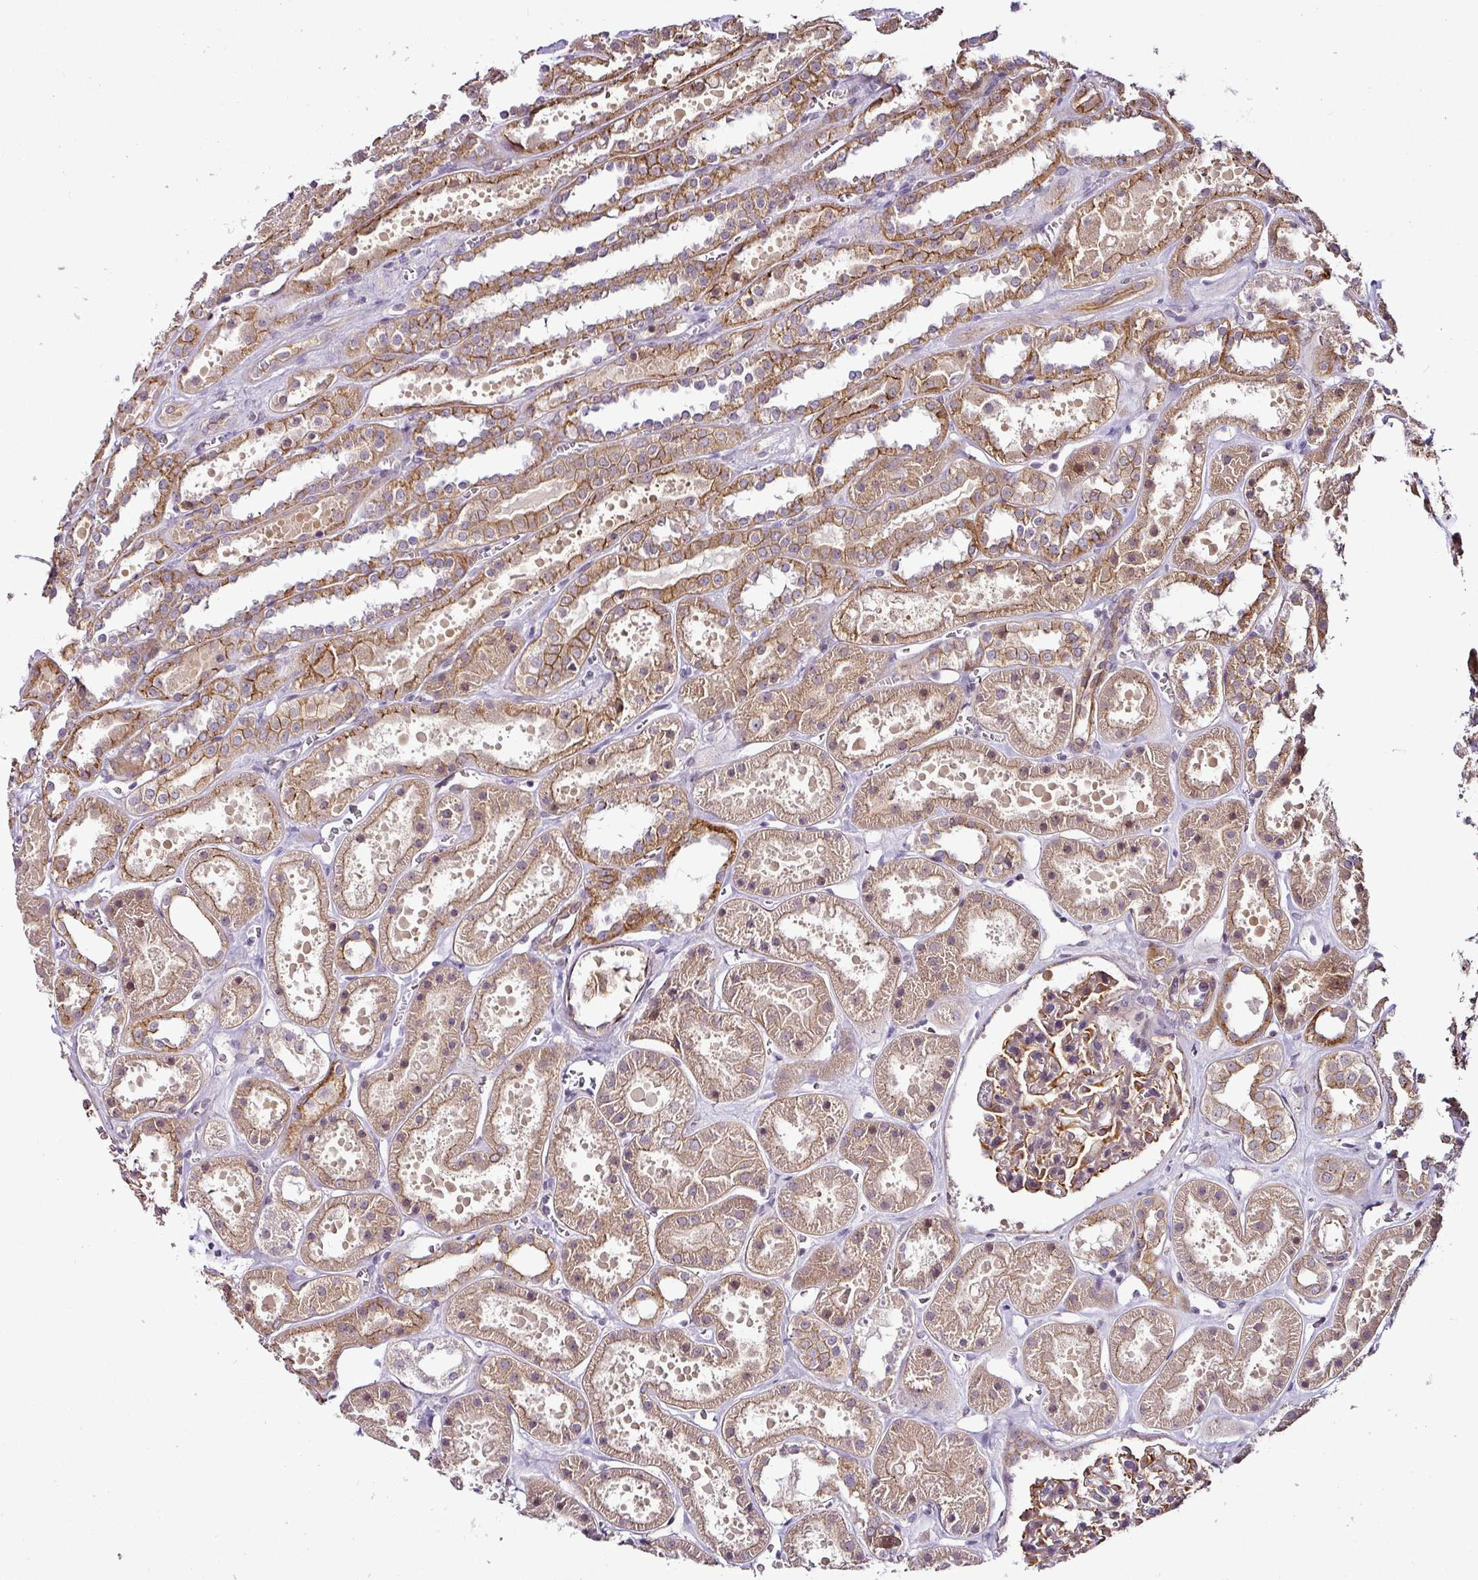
{"staining": {"intensity": "moderate", "quantity": "25%-75%", "location": "cytoplasmic/membranous"}, "tissue": "kidney", "cell_type": "Cells in glomeruli", "image_type": "normal", "snomed": [{"axis": "morphology", "description": "Normal tissue, NOS"}, {"axis": "topography", "description": "Kidney"}], "caption": "IHC photomicrograph of unremarkable kidney stained for a protein (brown), which exhibits medium levels of moderate cytoplasmic/membranous staining in about 25%-75% of cells in glomeruli.", "gene": "DCAF13", "patient": {"sex": "female", "age": 41}}